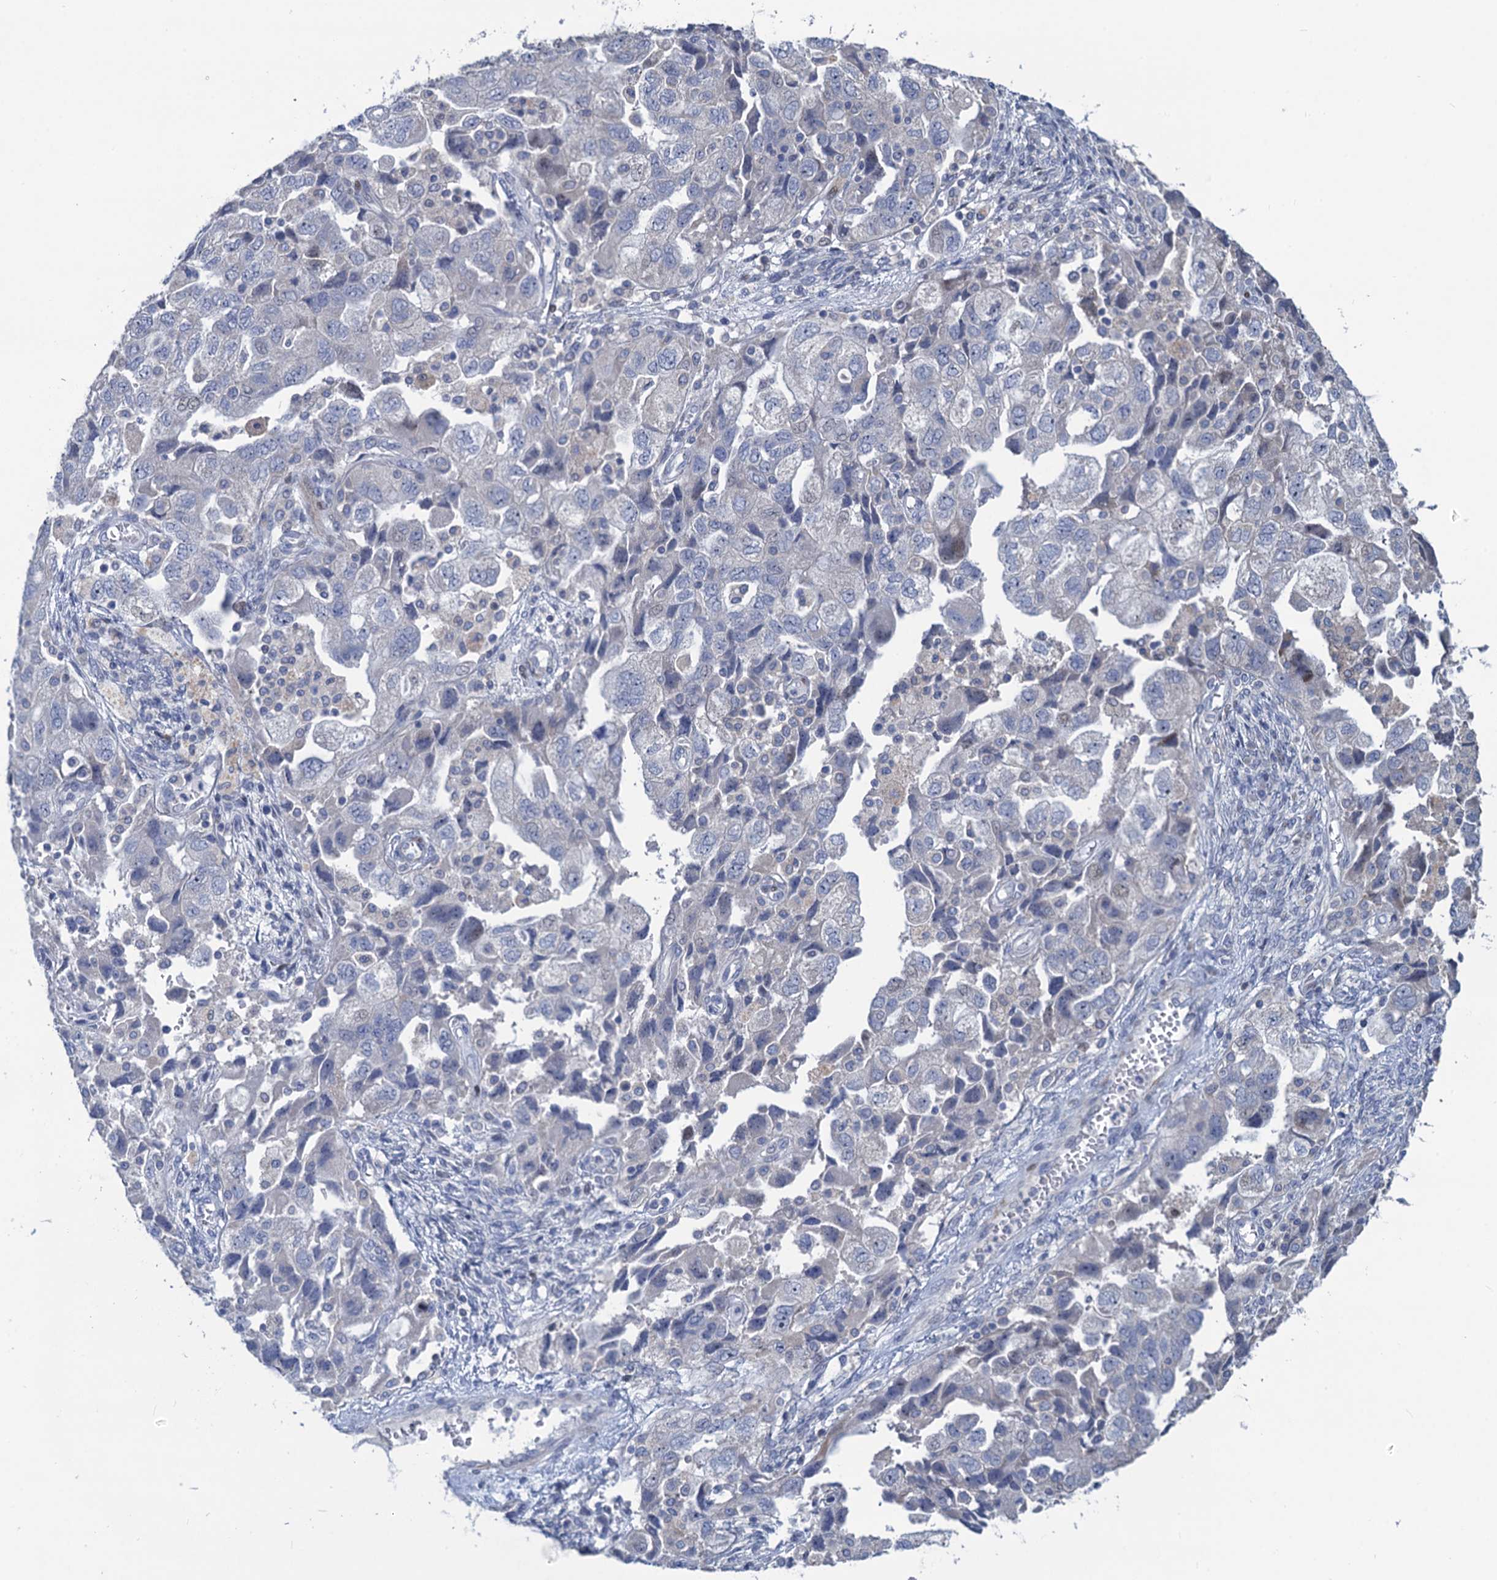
{"staining": {"intensity": "negative", "quantity": "none", "location": "none"}, "tissue": "ovarian cancer", "cell_type": "Tumor cells", "image_type": "cancer", "snomed": [{"axis": "morphology", "description": "Carcinoma, NOS"}, {"axis": "morphology", "description": "Cystadenocarcinoma, serous, NOS"}, {"axis": "topography", "description": "Ovary"}], "caption": "Histopathology image shows no protein expression in tumor cells of ovarian serous cystadenocarcinoma tissue.", "gene": "ESYT3", "patient": {"sex": "female", "age": 69}}